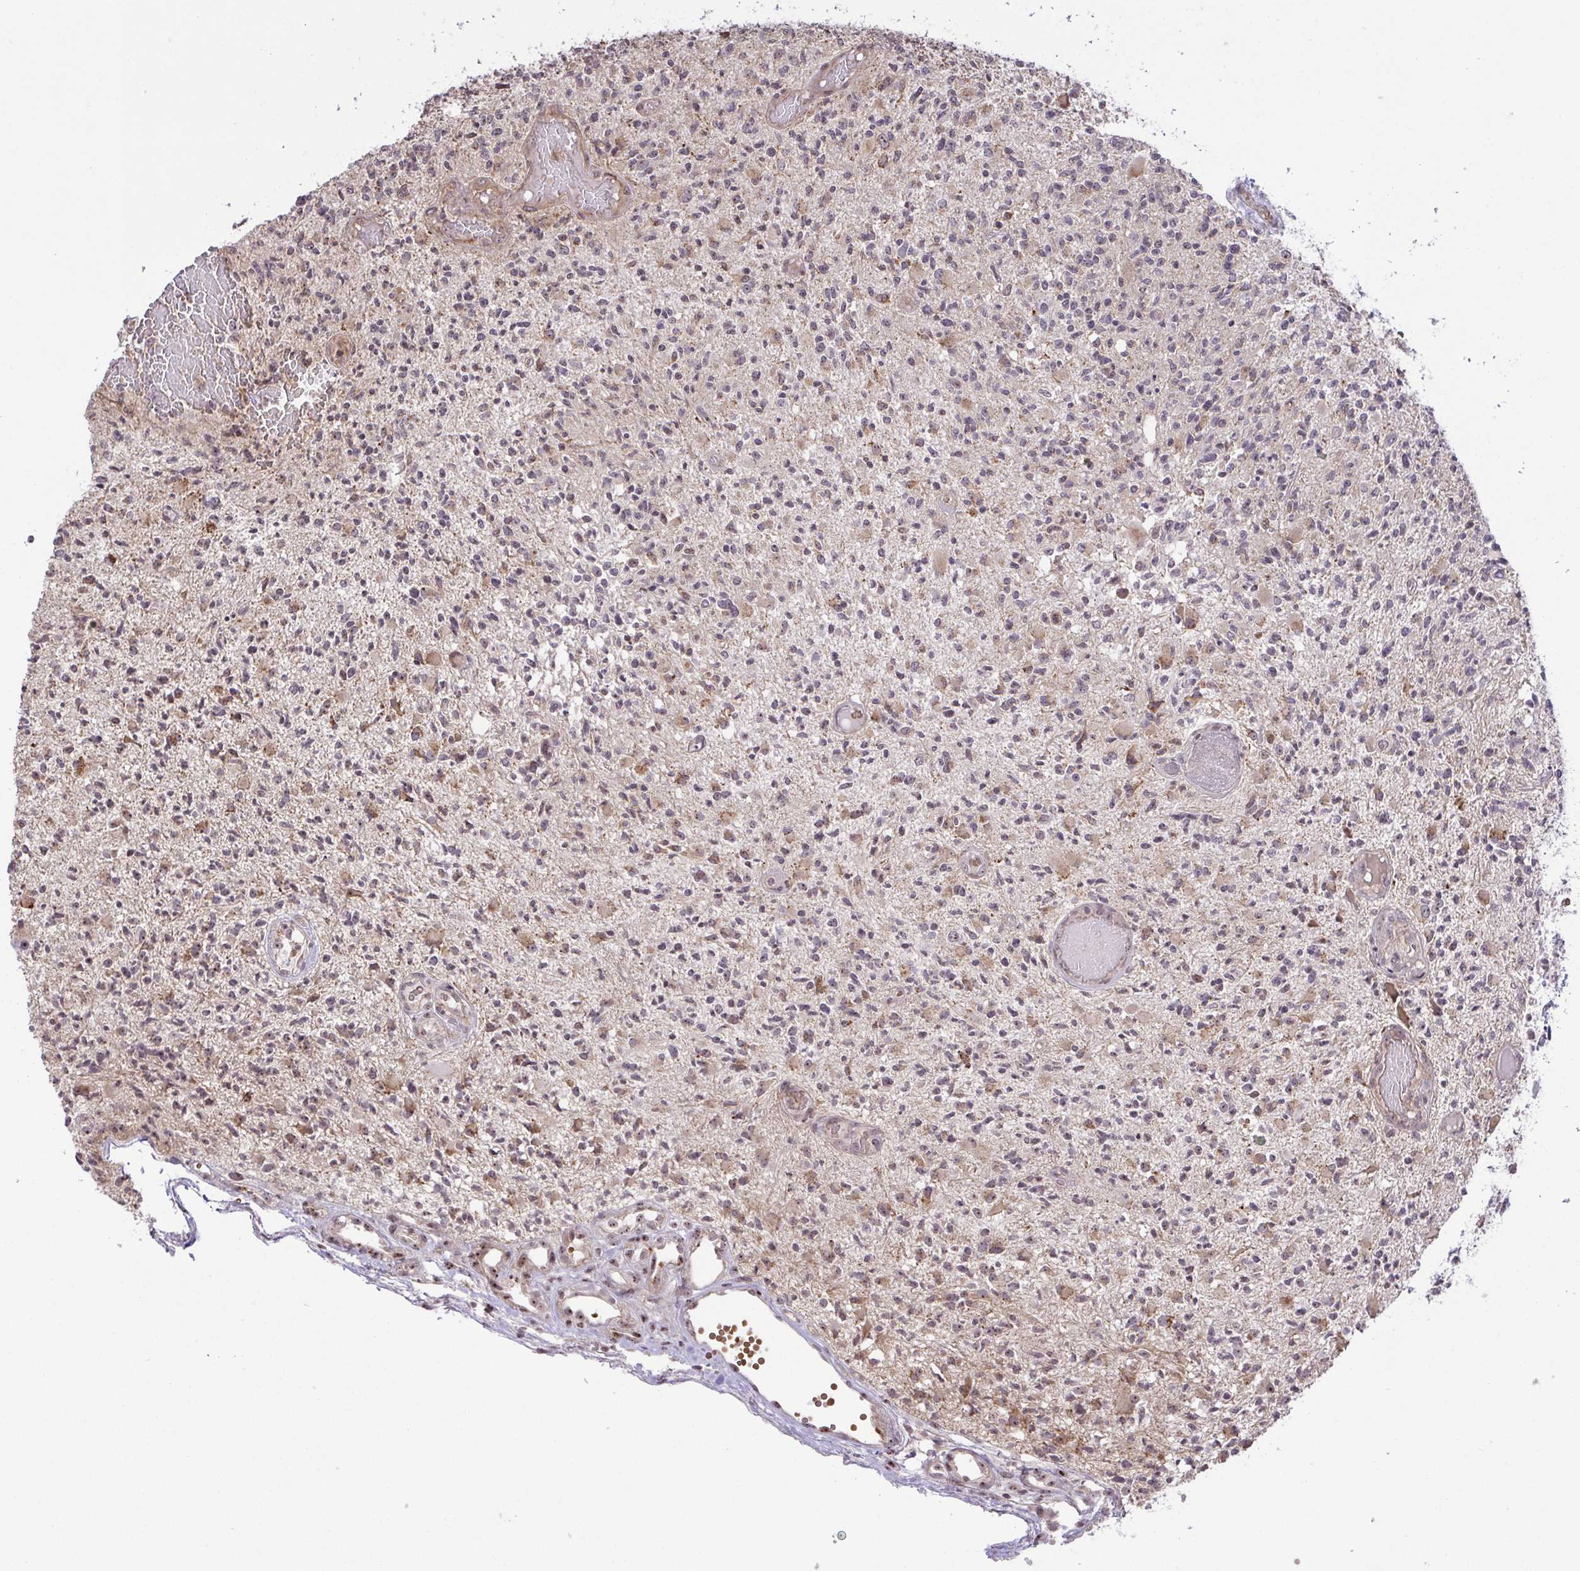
{"staining": {"intensity": "weak", "quantity": "25%-75%", "location": "cytoplasmic/membranous,nuclear"}, "tissue": "glioma", "cell_type": "Tumor cells", "image_type": "cancer", "snomed": [{"axis": "morphology", "description": "Glioma, malignant, High grade"}, {"axis": "topography", "description": "Brain"}], "caption": "High-power microscopy captured an IHC photomicrograph of glioma, revealing weak cytoplasmic/membranous and nuclear positivity in approximately 25%-75% of tumor cells.", "gene": "RSL24D1", "patient": {"sex": "female", "age": 63}}